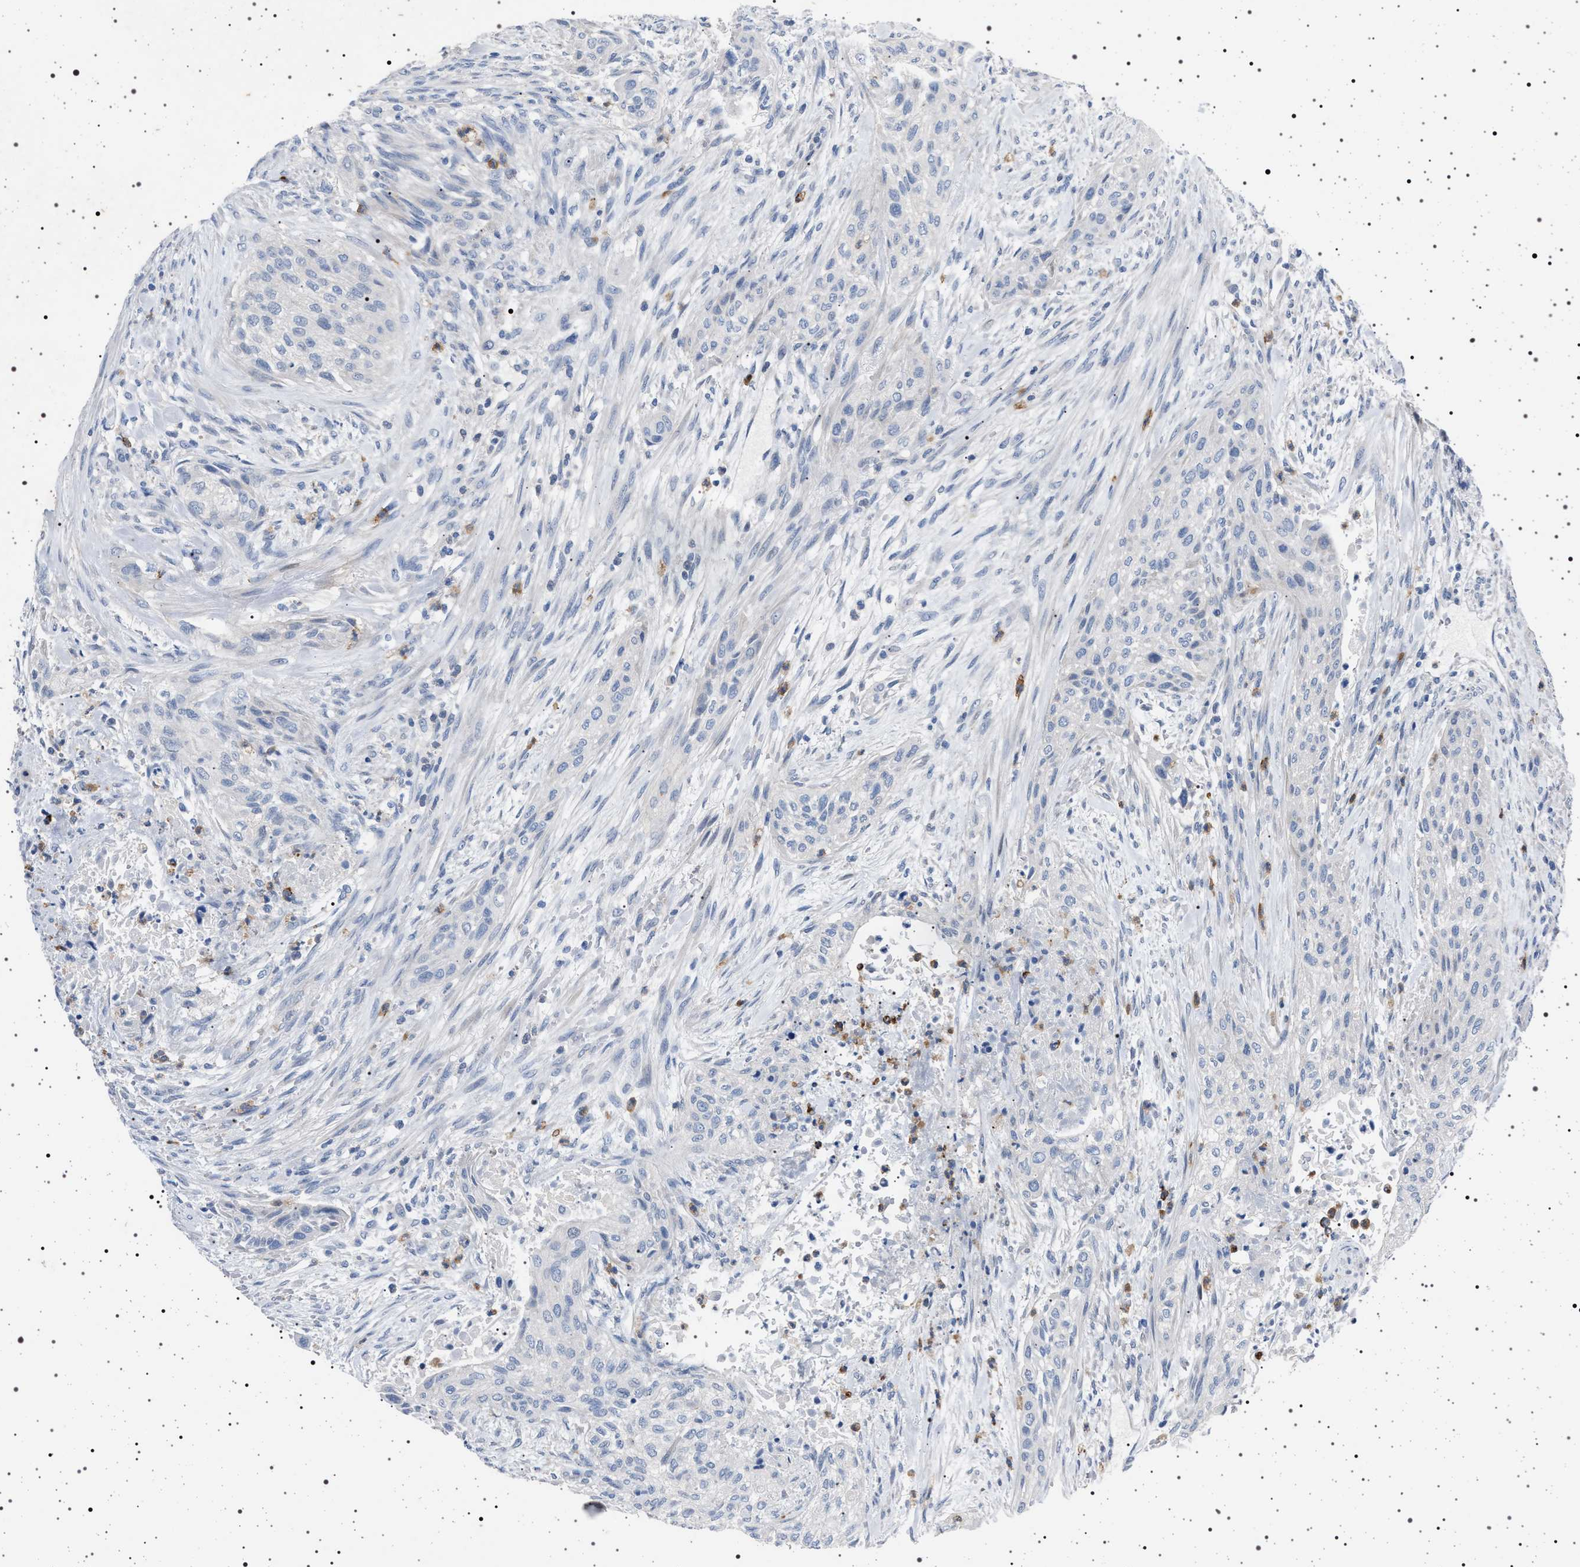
{"staining": {"intensity": "negative", "quantity": "none", "location": "none"}, "tissue": "urothelial cancer", "cell_type": "Tumor cells", "image_type": "cancer", "snomed": [{"axis": "morphology", "description": "Urothelial carcinoma, Low grade"}, {"axis": "morphology", "description": "Urothelial carcinoma, High grade"}, {"axis": "topography", "description": "Urinary bladder"}], "caption": "A high-resolution photomicrograph shows immunohistochemistry (IHC) staining of urothelial carcinoma (high-grade), which displays no significant staining in tumor cells.", "gene": "NAT9", "patient": {"sex": "male", "age": 35}}